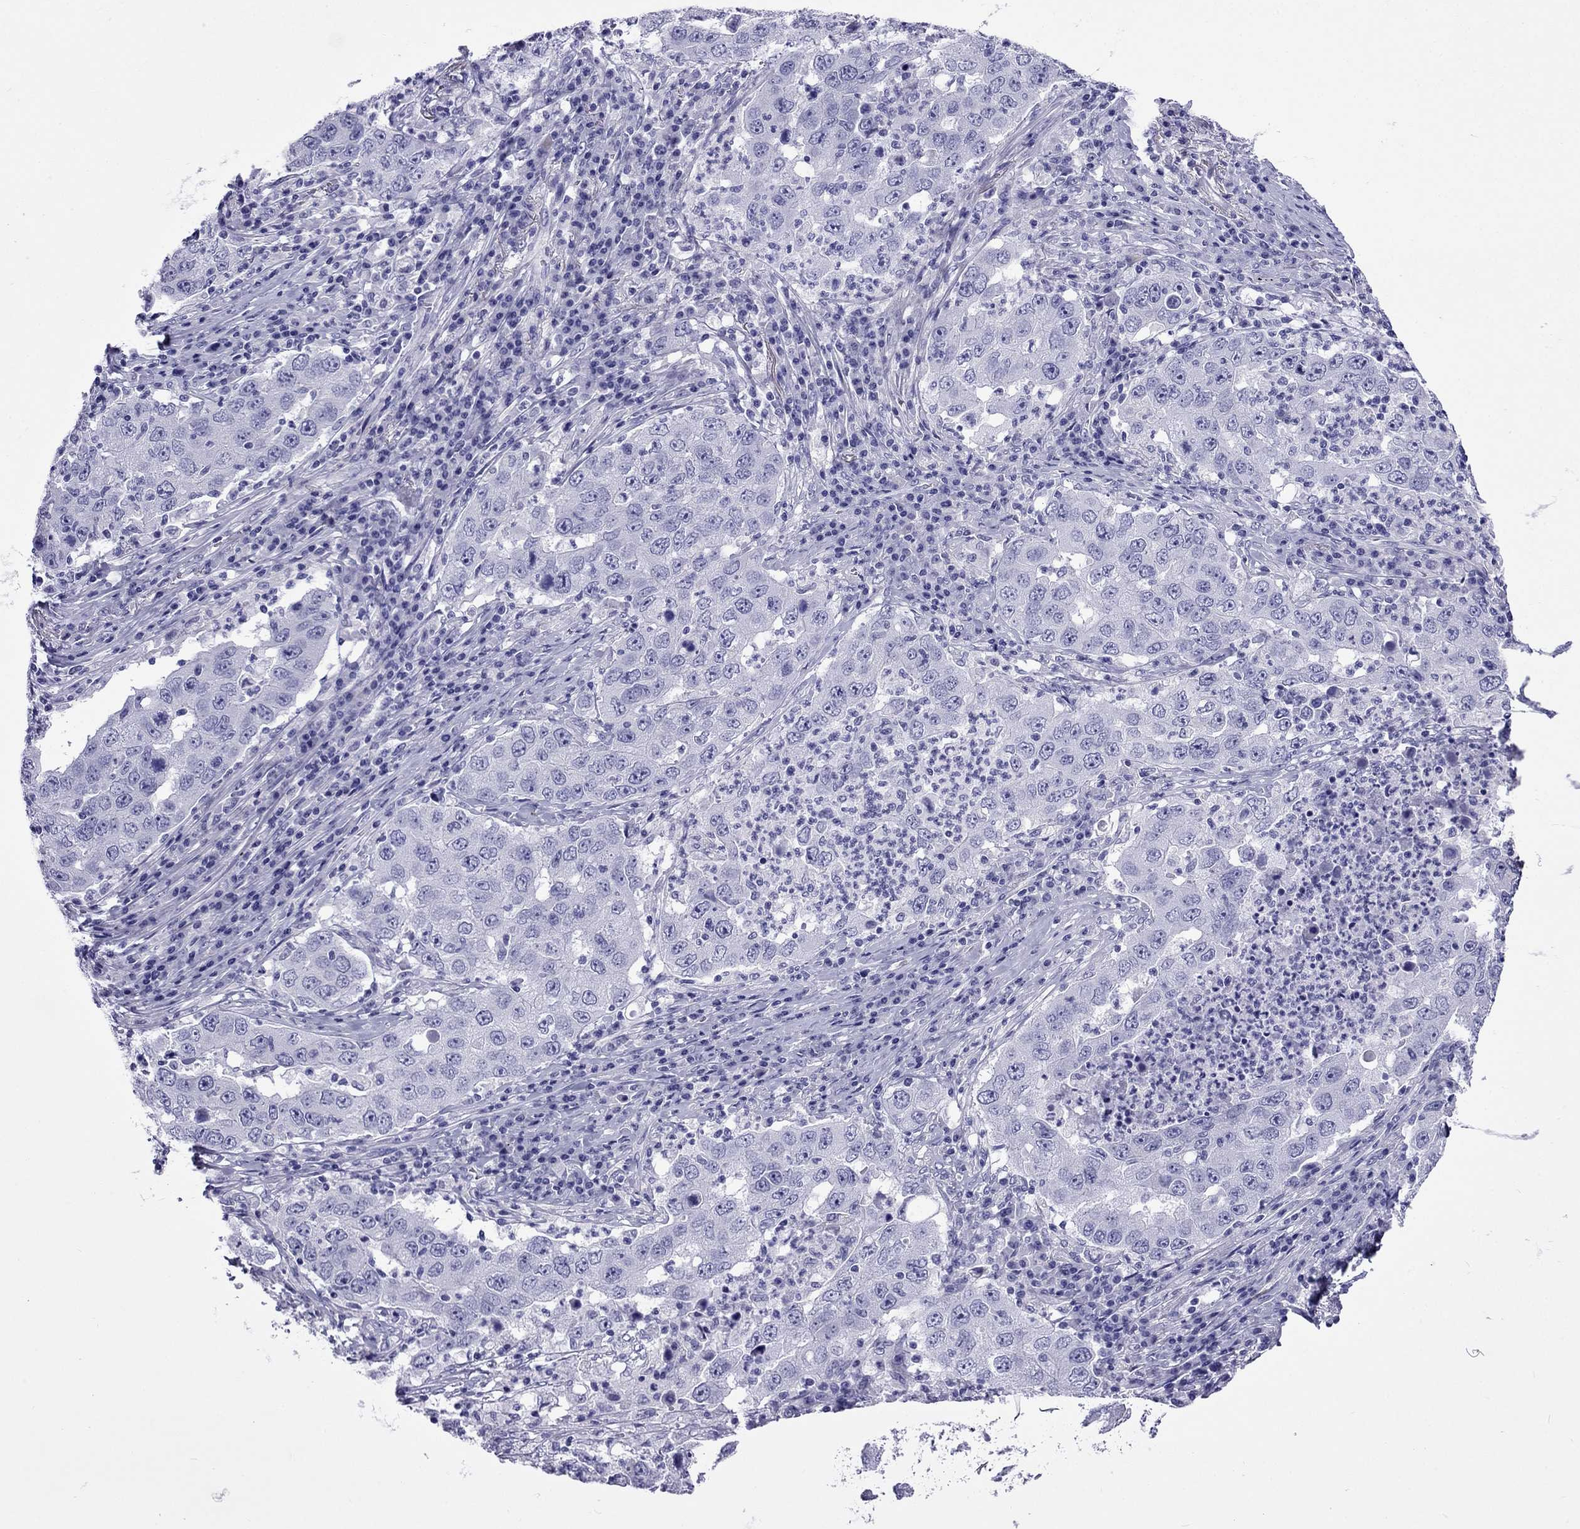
{"staining": {"intensity": "negative", "quantity": "none", "location": "none"}, "tissue": "lung cancer", "cell_type": "Tumor cells", "image_type": "cancer", "snomed": [{"axis": "morphology", "description": "Adenocarcinoma, NOS"}, {"axis": "topography", "description": "Lung"}], "caption": "Human adenocarcinoma (lung) stained for a protein using immunohistochemistry (IHC) reveals no staining in tumor cells.", "gene": "ARR3", "patient": {"sex": "male", "age": 73}}